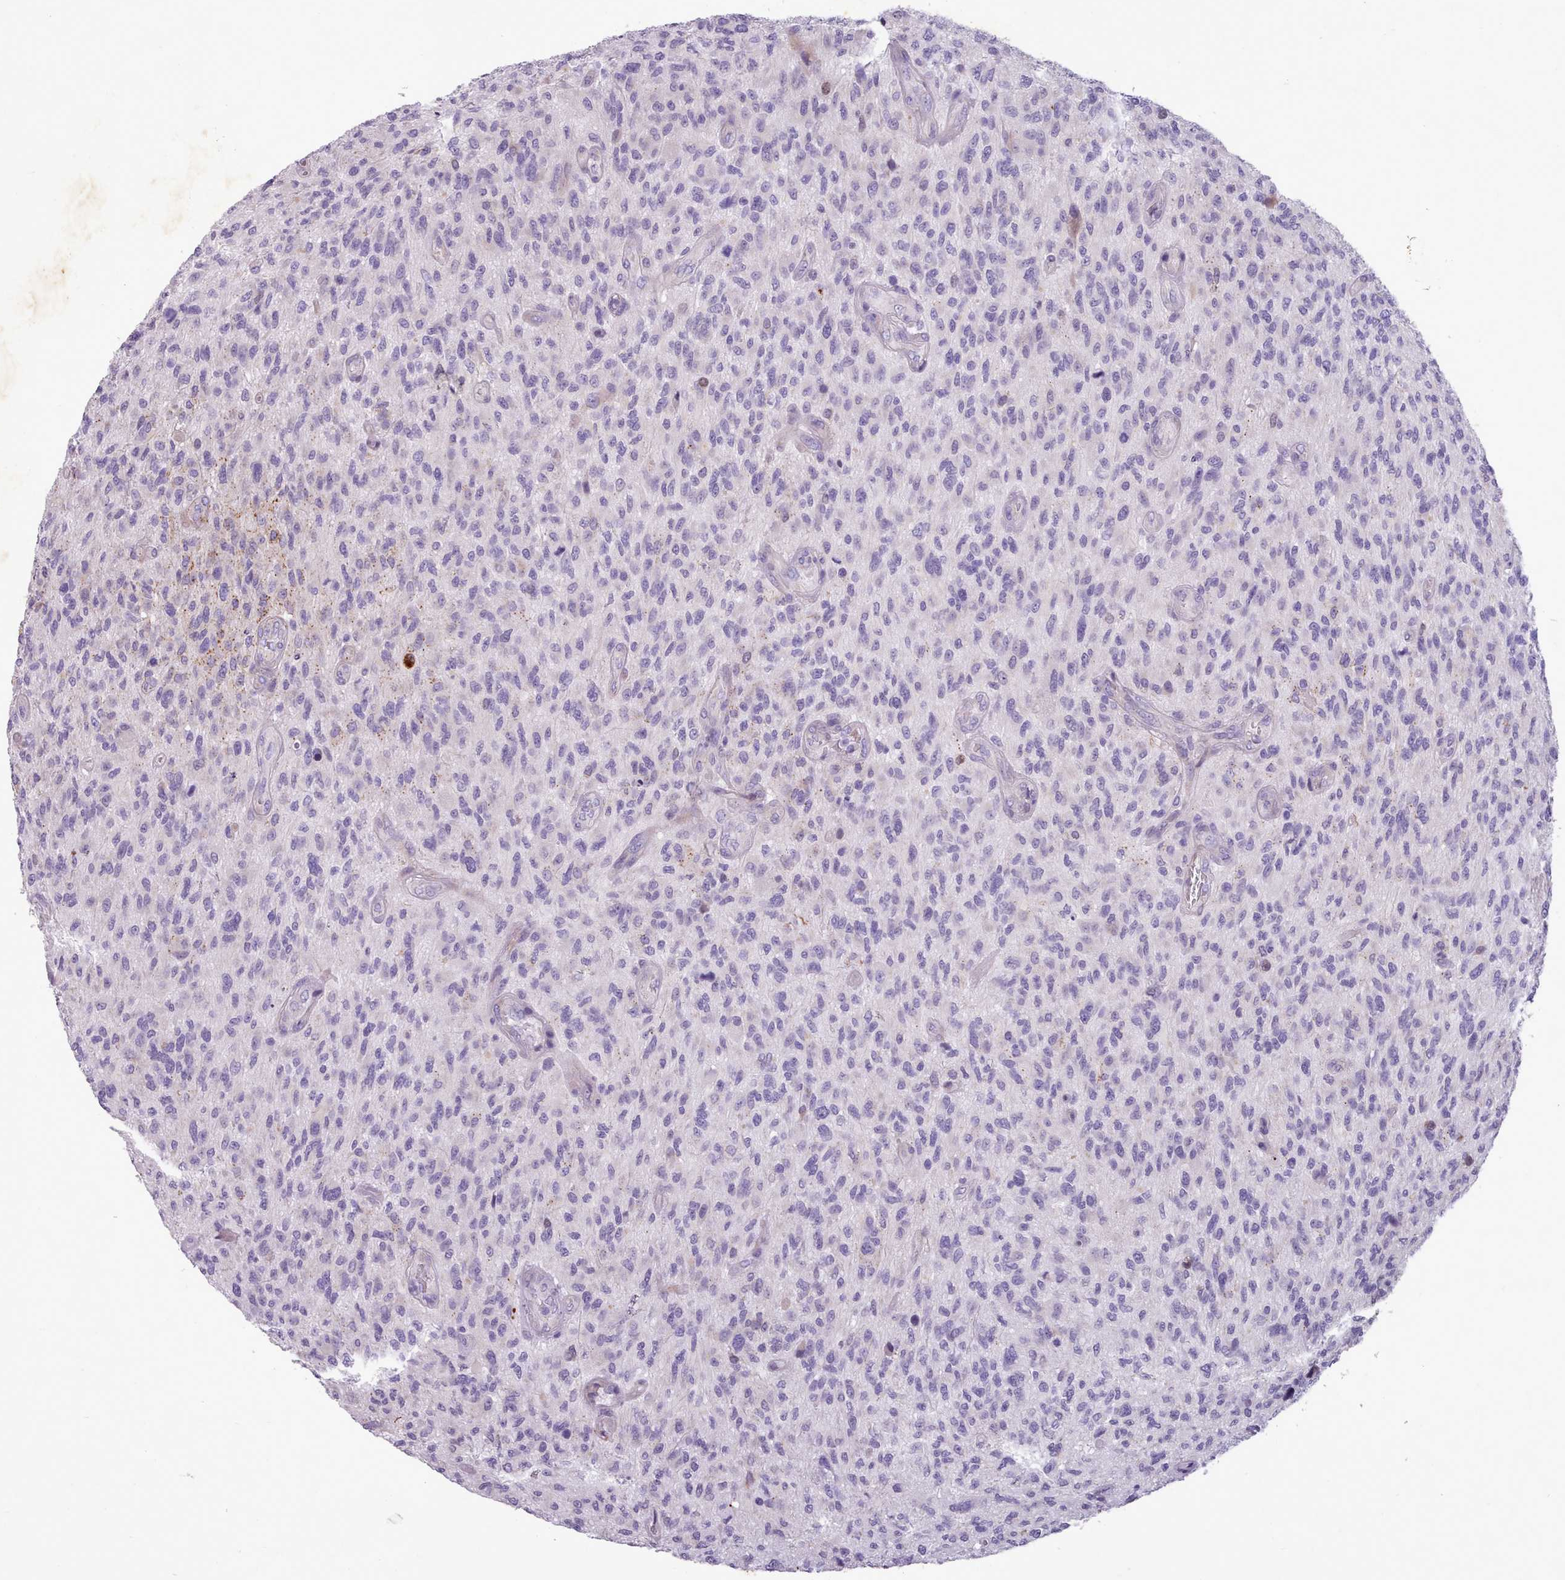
{"staining": {"intensity": "negative", "quantity": "none", "location": "none"}, "tissue": "glioma", "cell_type": "Tumor cells", "image_type": "cancer", "snomed": [{"axis": "morphology", "description": "Glioma, malignant, High grade"}, {"axis": "topography", "description": "Brain"}], "caption": "The photomicrograph shows no staining of tumor cells in glioma.", "gene": "KCNT2", "patient": {"sex": "male", "age": 47}}